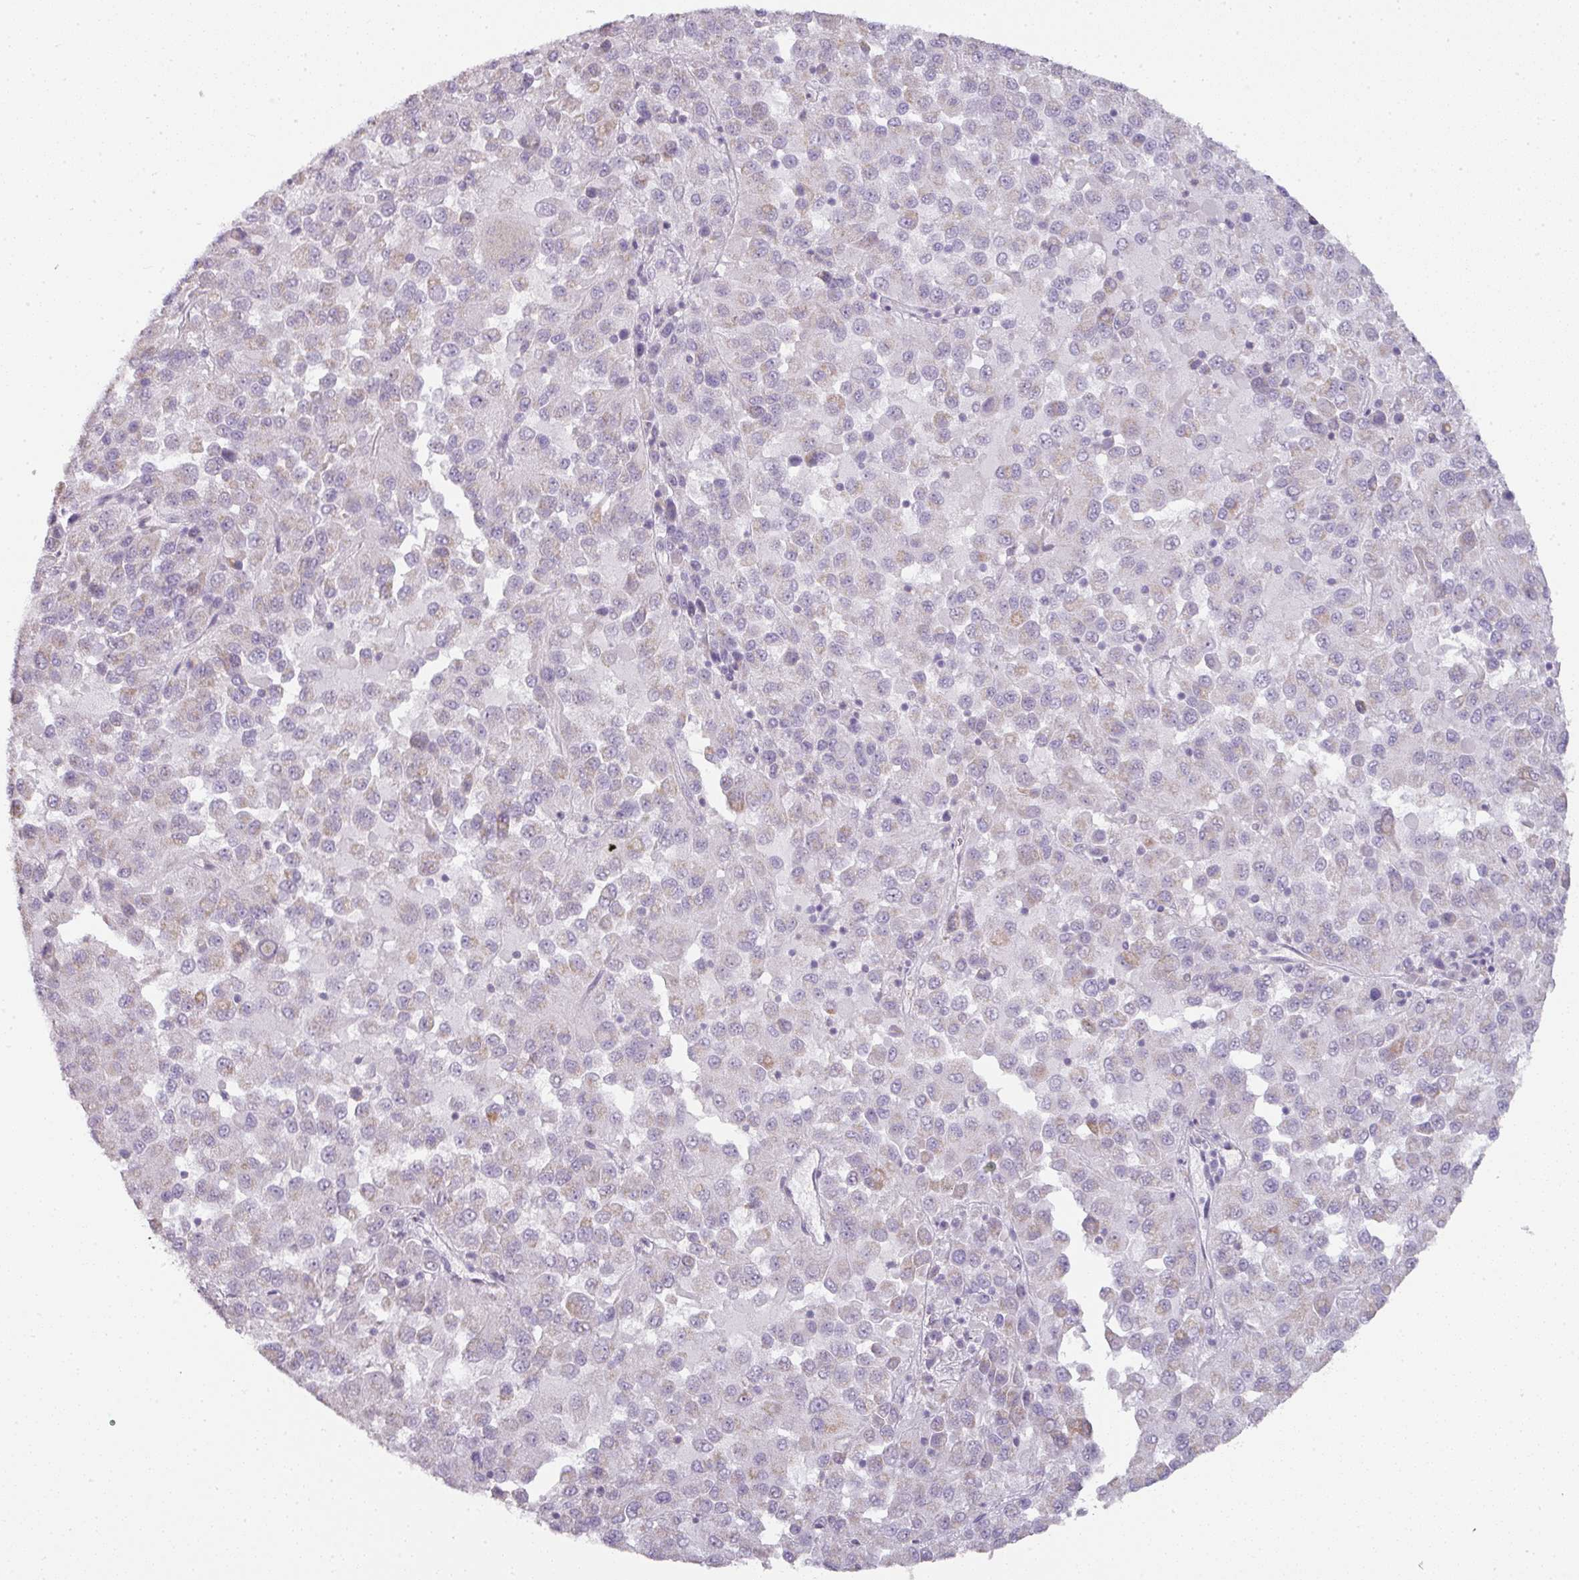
{"staining": {"intensity": "weak", "quantity": "<25%", "location": "cytoplasmic/membranous"}, "tissue": "melanoma", "cell_type": "Tumor cells", "image_type": "cancer", "snomed": [{"axis": "morphology", "description": "Malignant melanoma, Metastatic site"}, {"axis": "topography", "description": "Lung"}], "caption": "High magnification brightfield microscopy of melanoma stained with DAB (brown) and counterstained with hematoxylin (blue): tumor cells show no significant expression. (Stains: DAB immunohistochemistry with hematoxylin counter stain, Microscopy: brightfield microscopy at high magnification).", "gene": "CAMP", "patient": {"sex": "male", "age": 64}}